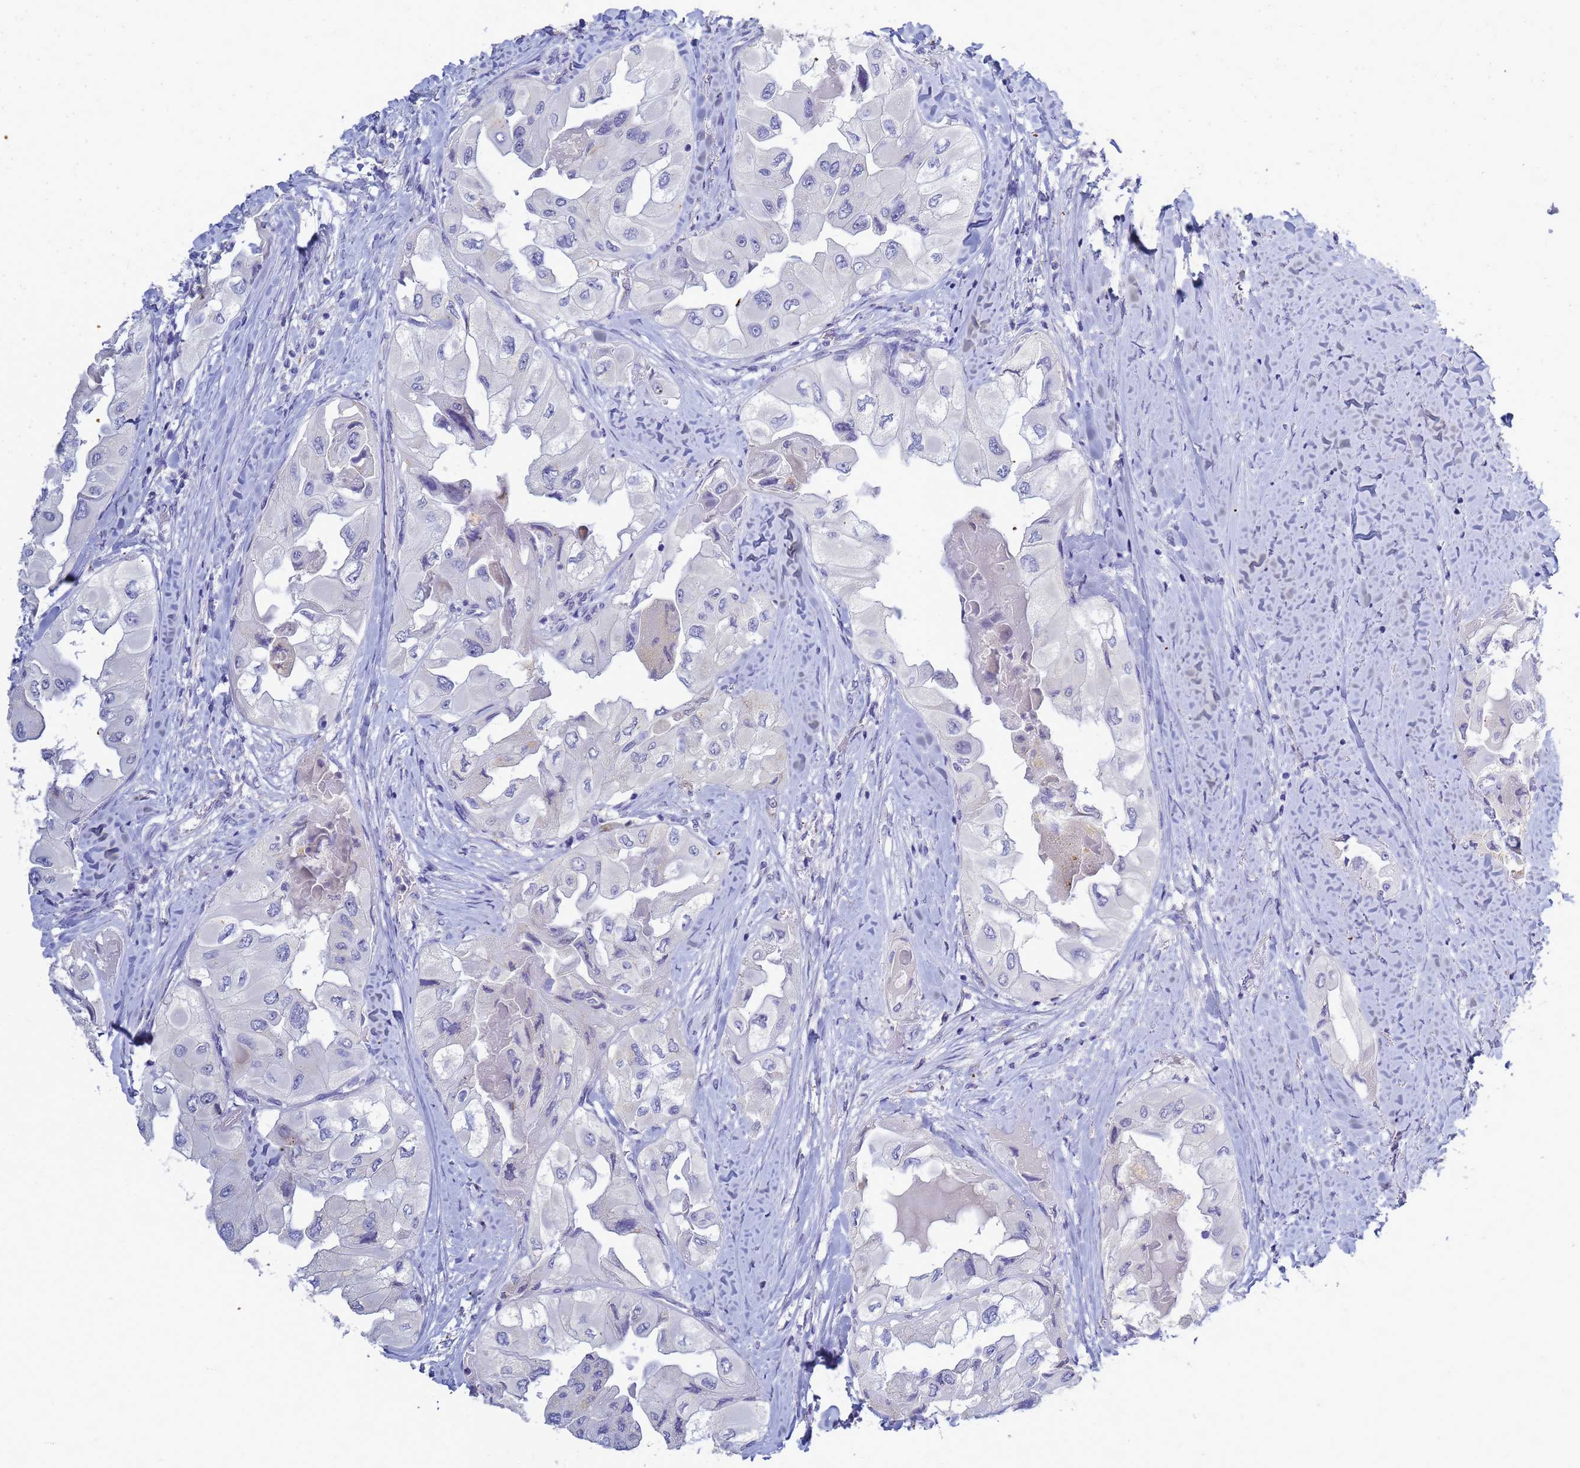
{"staining": {"intensity": "negative", "quantity": "none", "location": "none"}, "tissue": "thyroid cancer", "cell_type": "Tumor cells", "image_type": "cancer", "snomed": [{"axis": "morphology", "description": "Normal tissue, NOS"}, {"axis": "morphology", "description": "Papillary adenocarcinoma, NOS"}, {"axis": "topography", "description": "Thyroid gland"}], "caption": "This is an immunohistochemistry (IHC) histopathology image of thyroid cancer. There is no positivity in tumor cells.", "gene": "B3GNT8", "patient": {"sex": "female", "age": 59}}